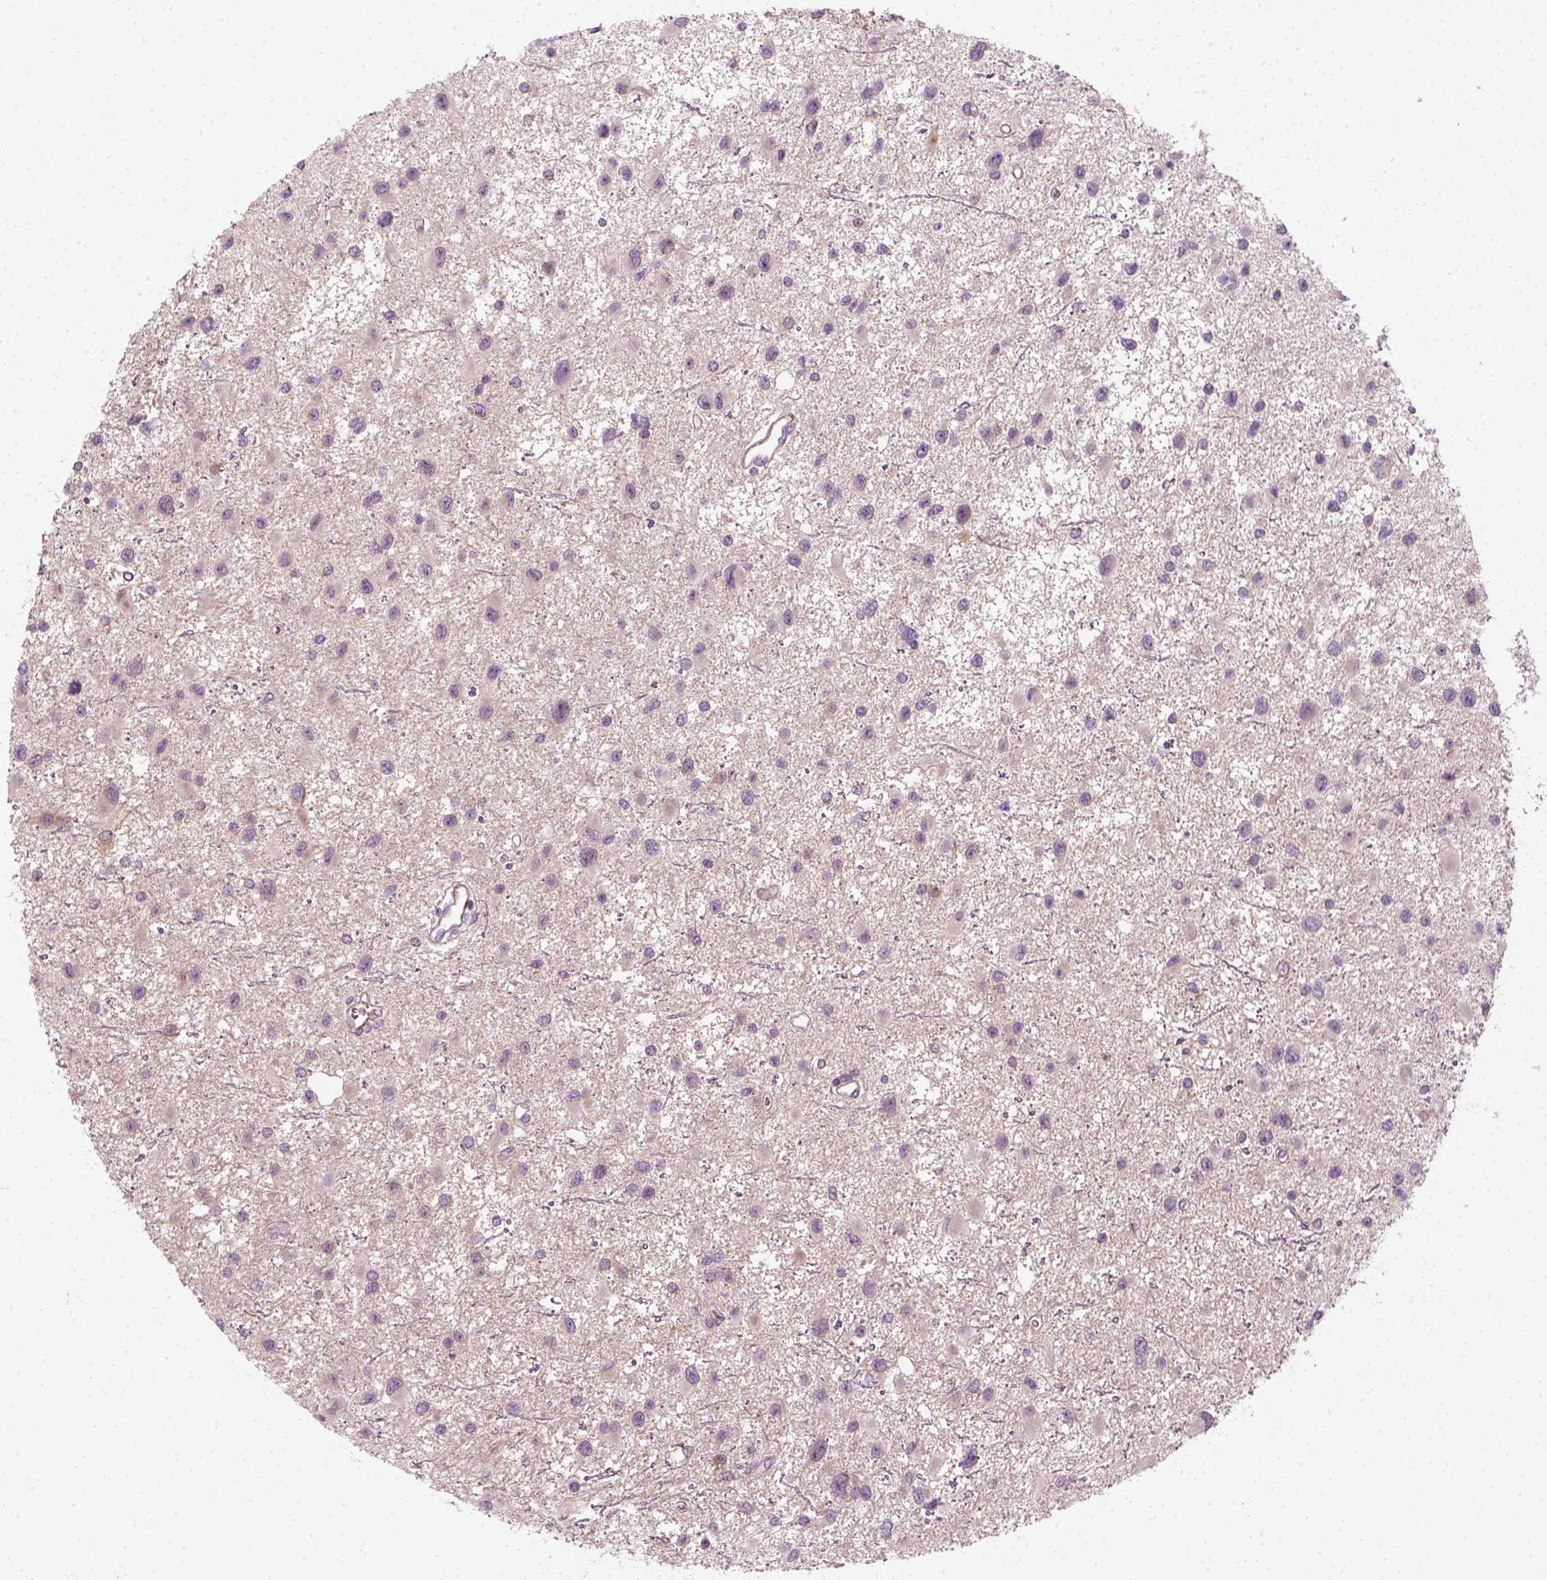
{"staining": {"intensity": "negative", "quantity": "none", "location": "none"}, "tissue": "glioma", "cell_type": "Tumor cells", "image_type": "cancer", "snomed": [{"axis": "morphology", "description": "Glioma, malignant, Low grade"}, {"axis": "topography", "description": "Brain"}], "caption": "The immunohistochemistry micrograph has no significant staining in tumor cells of glioma tissue. Nuclei are stained in blue.", "gene": "DNASE1L1", "patient": {"sex": "female", "age": 32}}